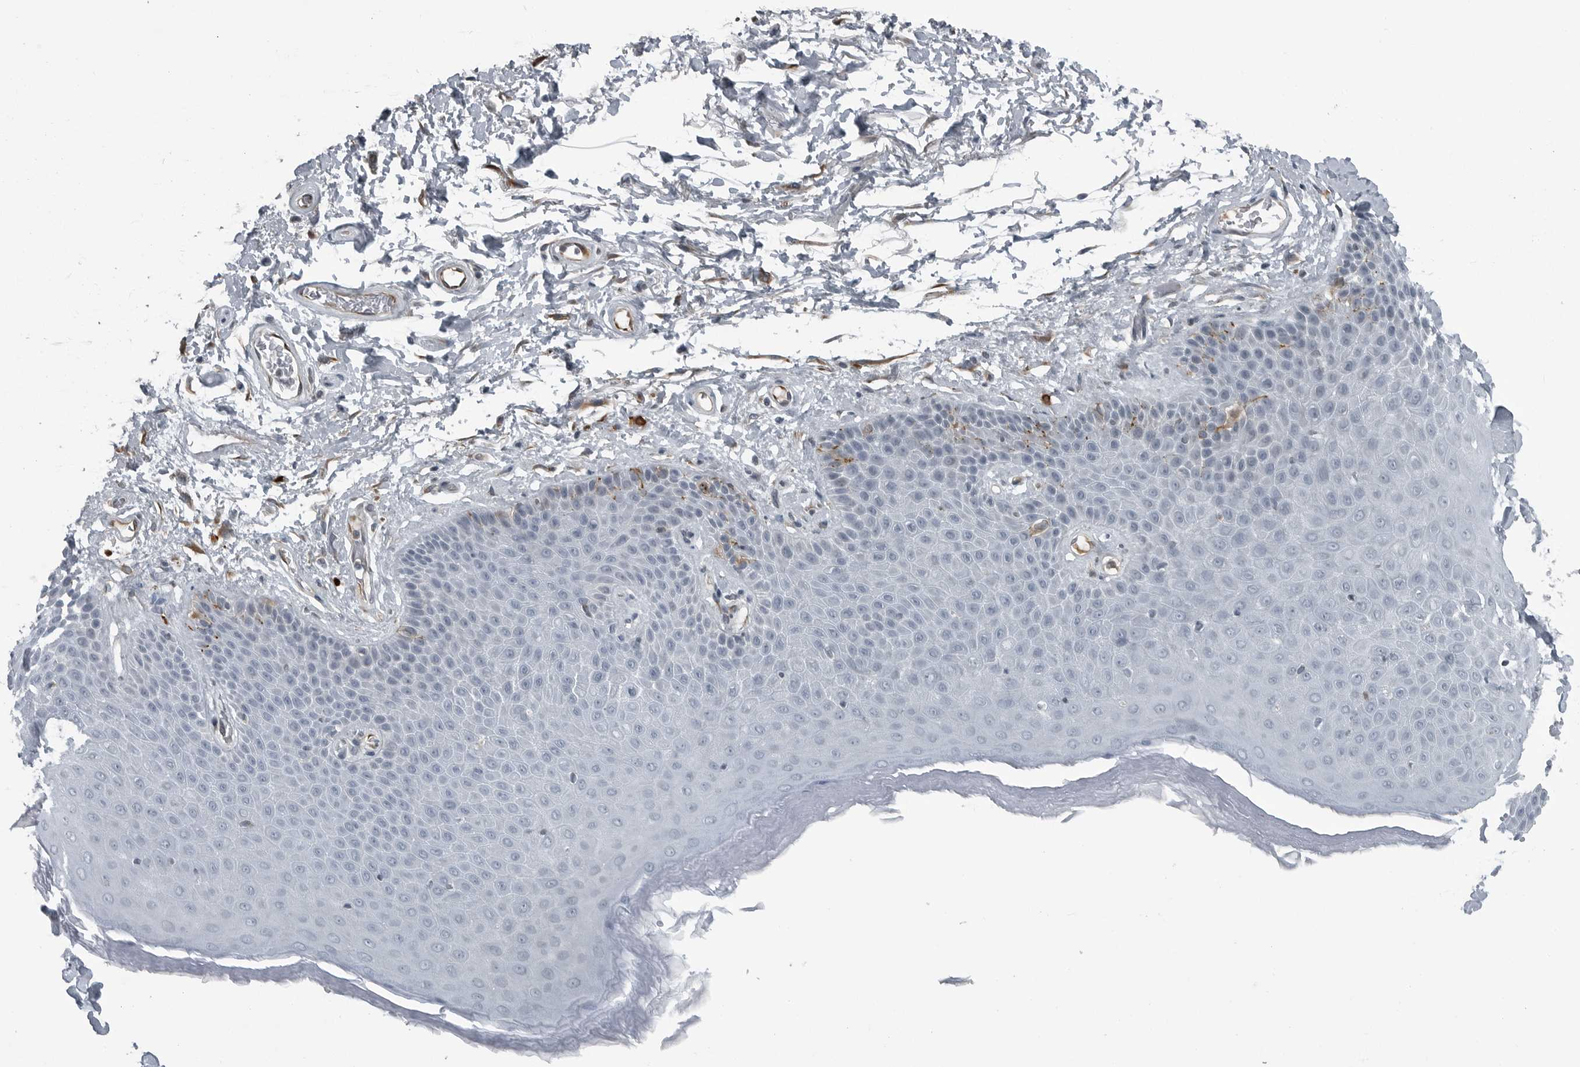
{"staining": {"intensity": "moderate", "quantity": "<25%", "location": "cytoplasmic/membranous"}, "tissue": "skin", "cell_type": "Epidermal cells", "image_type": "normal", "snomed": [{"axis": "morphology", "description": "Normal tissue, NOS"}, {"axis": "topography", "description": "Anal"}], "caption": "Unremarkable skin shows moderate cytoplasmic/membranous positivity in about <25% of epidermal cells, visualized by immunohistochemistry. (IHC, brightfield microscopy, high magnification).", "gene": "GAK", "patient": {"sex": "male", "age": 74}}